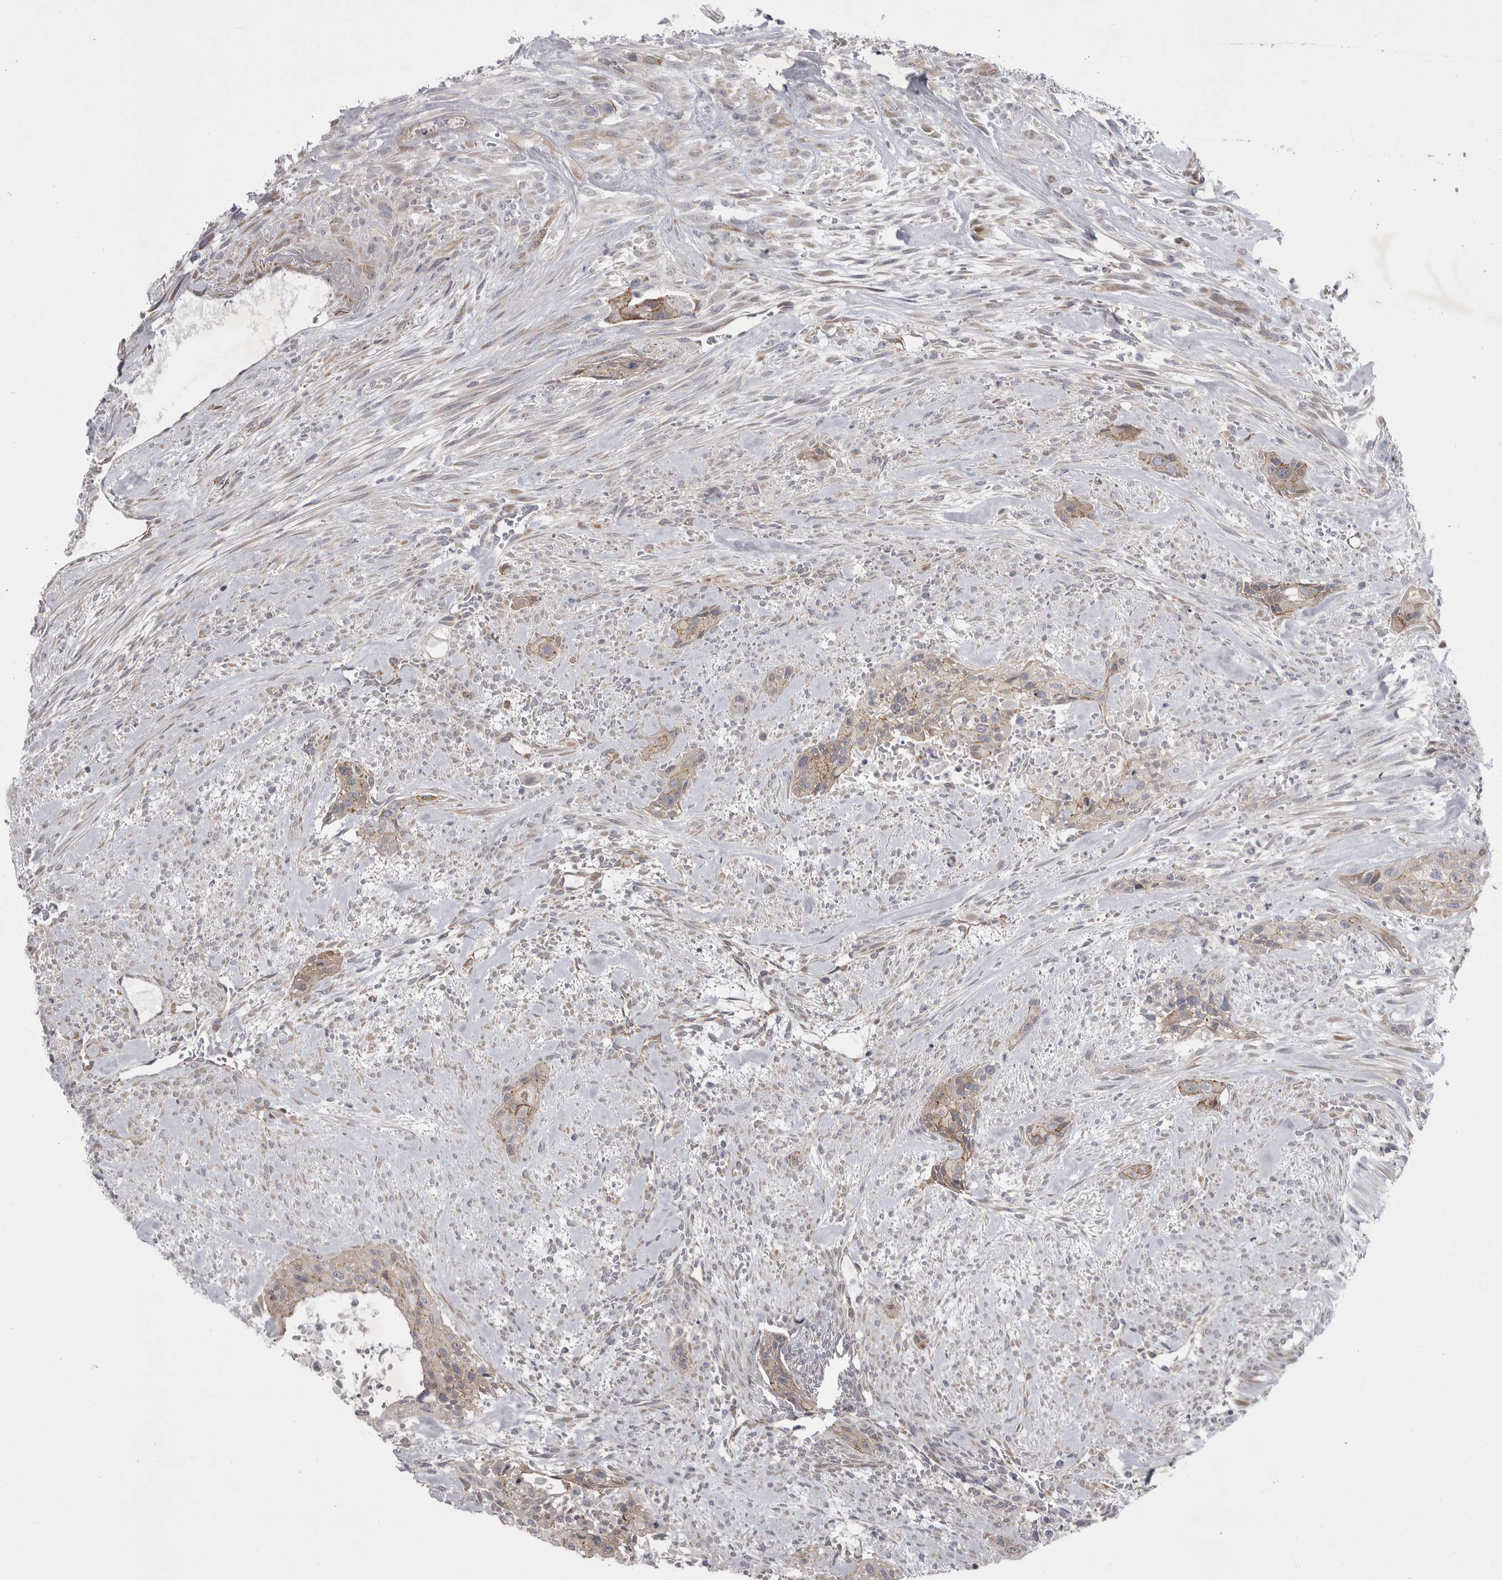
{"staining": {"intensity": "weak", "quantity": "25%-75%", "location": "cytoplasmic/membranous"}, "tissue": "urothelial cancer", "cell_type": "Tumor cells", "image_type": "cancer", "snomed": [{"axis": "morphology", "description": "Urothelial carcinoma, High grade"}, {"axis": "topography", "description": "Urinary bladder"}], "caption": "Immunohistochemistry image of neoplastic tissue: human urothelial carcinoma (high-grade) stained using immunohistochemistry reveals low levels of weak protein expression localized specifically in the cytoplasmic/membranous of tumor cells, appearing as a cytoplasmic/membranous brown color.", "gene": "NENF", "patient": {"sex": "male", "age": 35}}